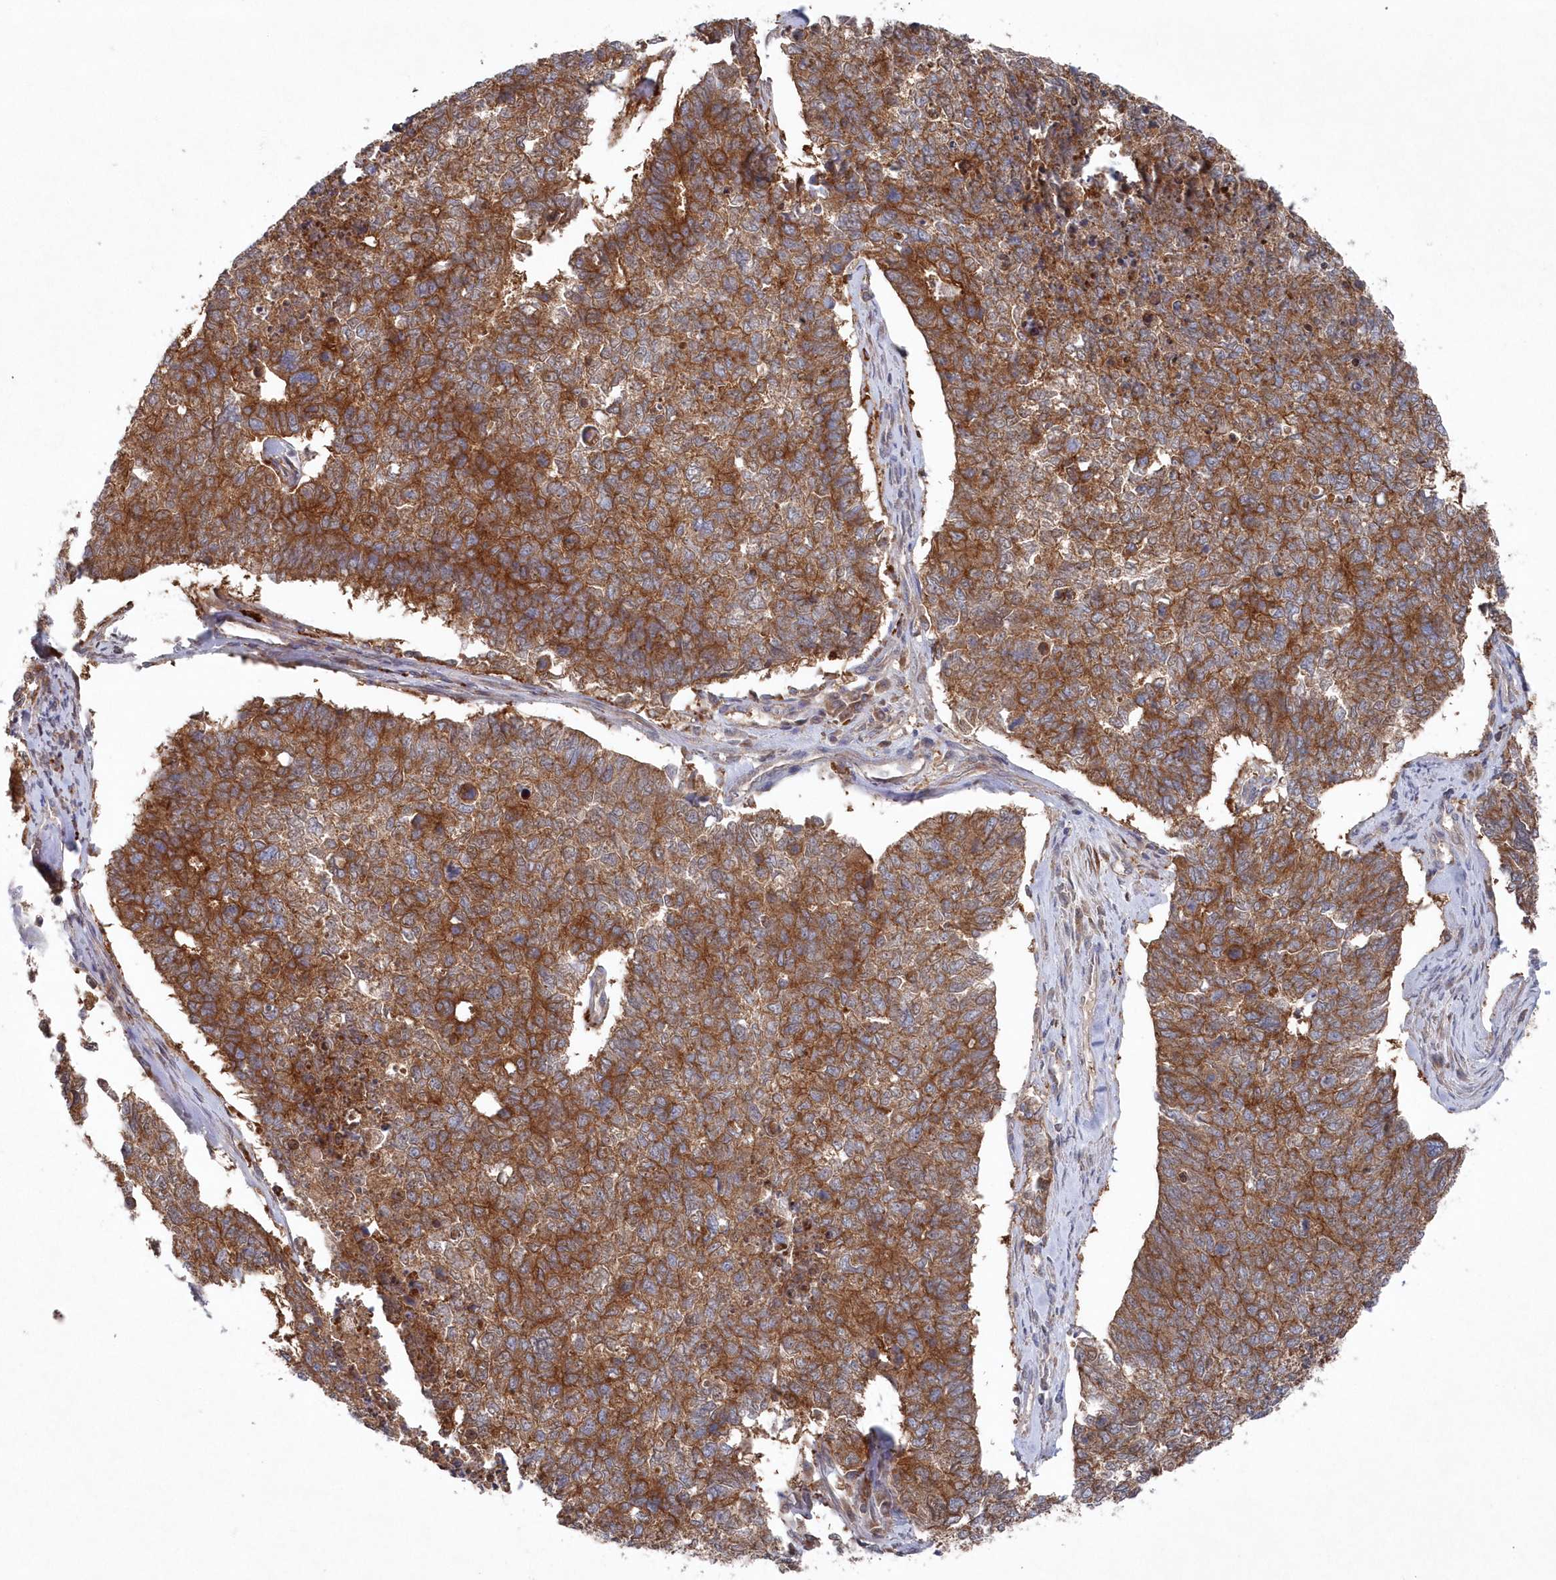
{"staining": {"intensity": "strong", "quantity": ">75%", "location": "cytoplasmic/membranous"}, "tissue": "cervical cancer", "cell_type": "Tumor cells", "image_type": "cancer", "snomed": [{"axis": "morphology", "description": "Squamous cell carcinoma, NOS"}, {"axis": "topography", "description": "Cervix"}], "caption": "Strong cytoplasmic/membranous staining is present in about >75% of tumor cells in cervical squamous cell carcinoma. (DAB (3,3'-diaminobenzidine) IHC, brown staining for protein, blue staining for nuclei).", "gene": "ASNSD1", "patient": {"sex": "female", "age": 63}}